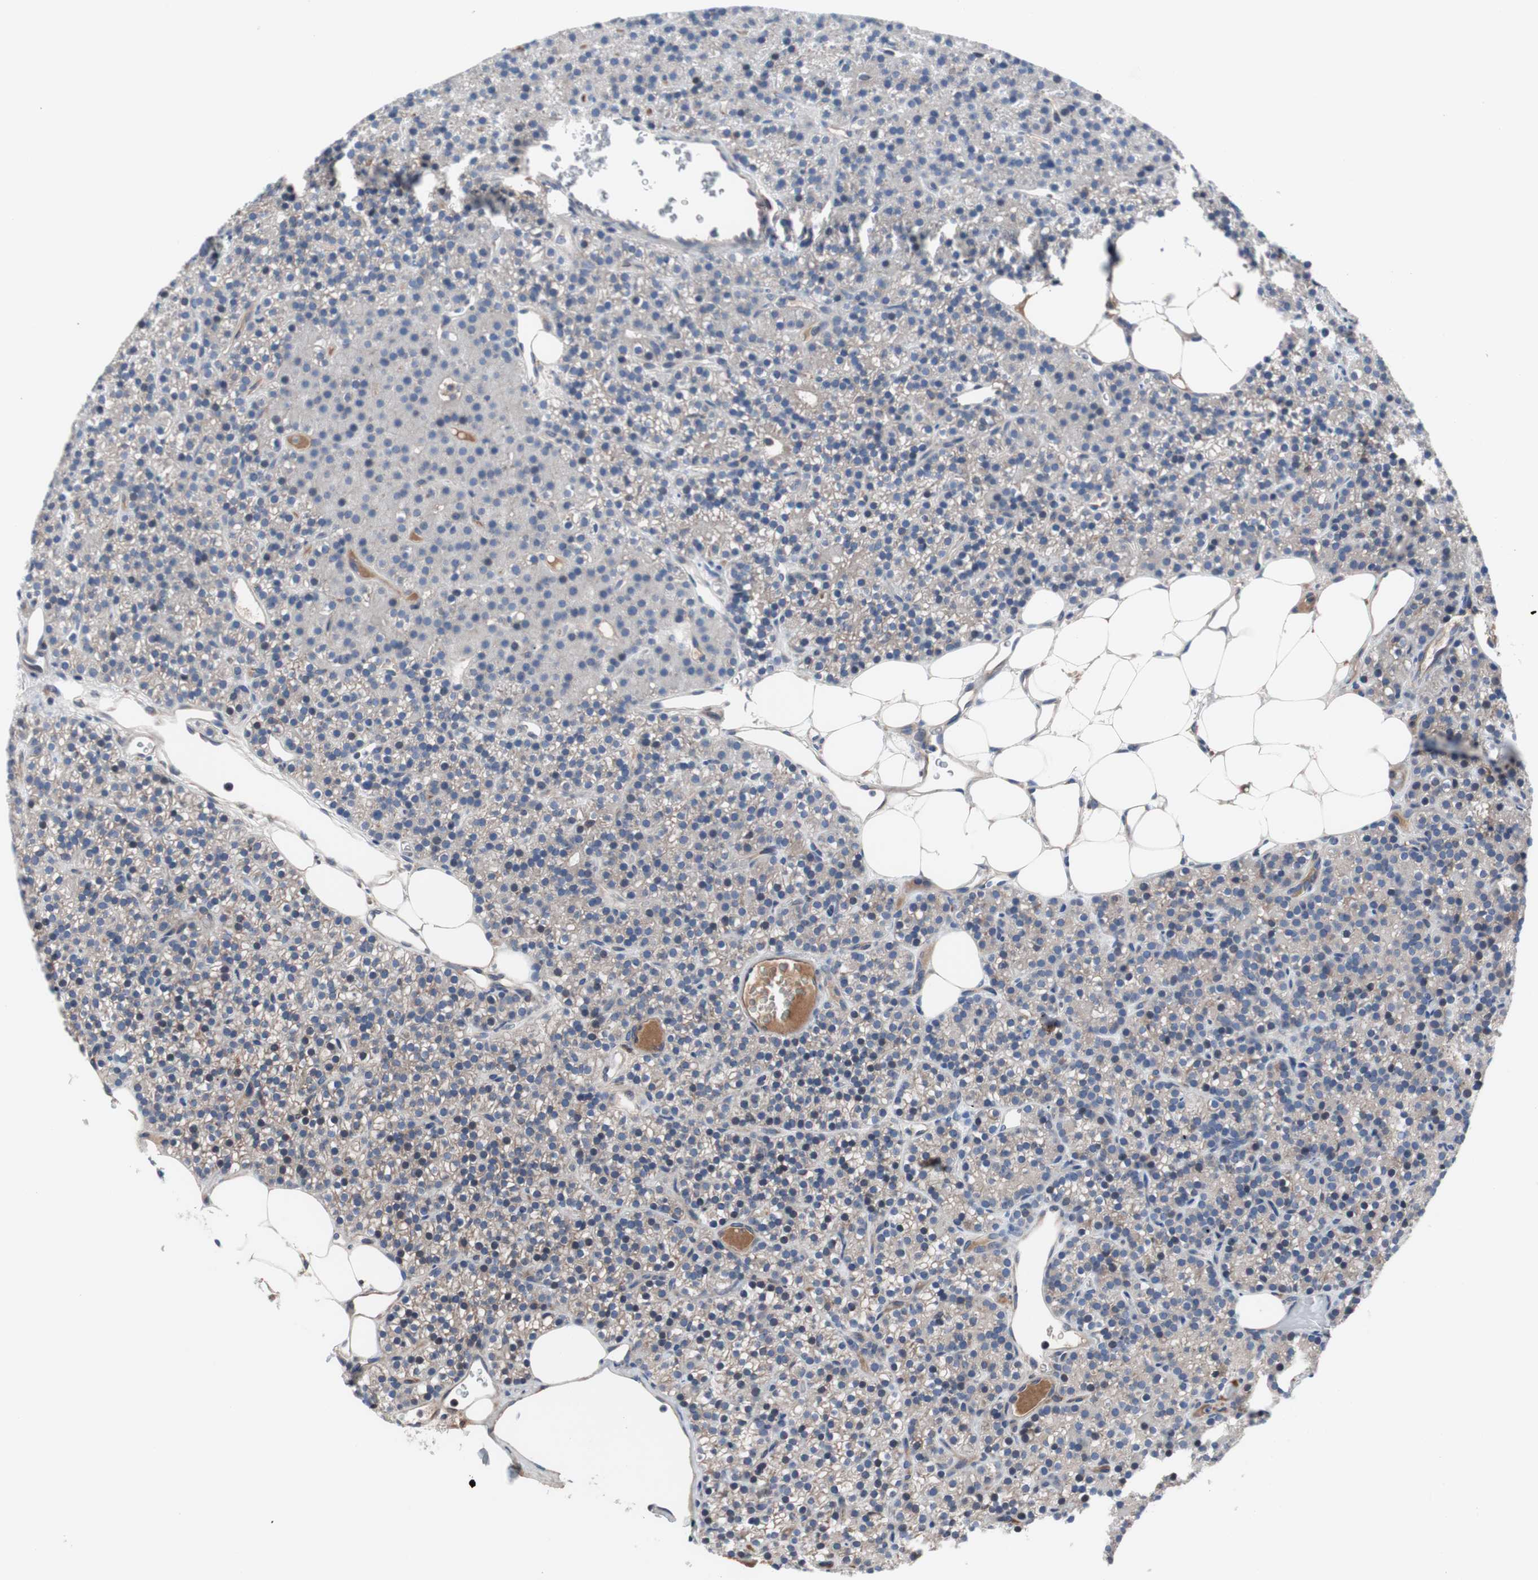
{"staining": {"intensity": "weak", "quantity": ">75%", "location": "cytoplasmic/membranous"}, "tissue": "parathyroid gland", "cell_type": "Glandular cells", "image_type": "normal", "snomed": [{"axis": "morphology", "description": "Normal tissue, NOS"}, {"axis": "morphology", "description": "Hyperplasia, NOS"}, {"axis": "topography", "description": "Parathyroid gland"}], "caption": "Protein expression analysis of normal human parathyroid gland reveals weak cytoplasmic/membranous expression in approximately >75% of glandular cells.", "gene": "KANSL1", "patient": {"sex": "male", "age": 44}}